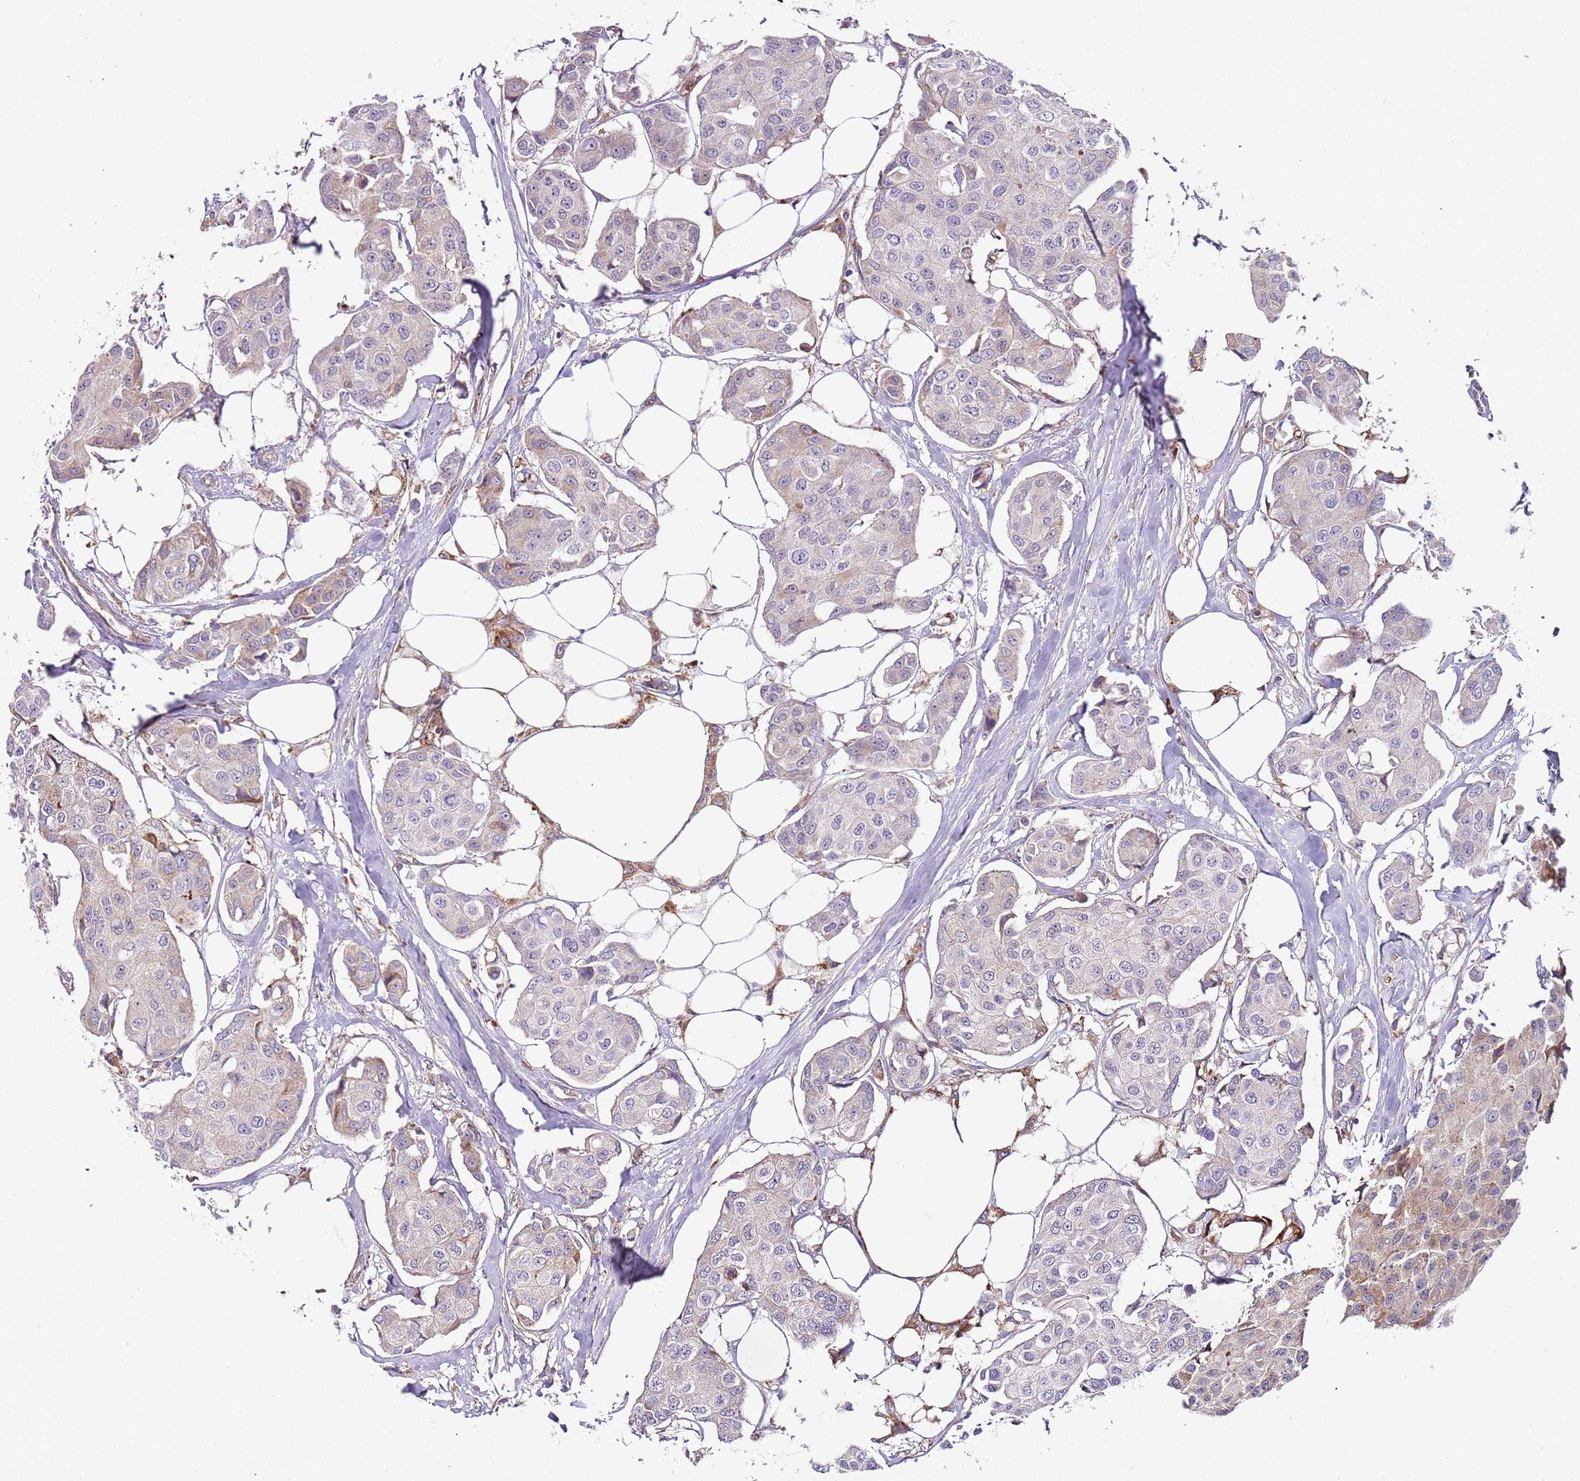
{"staining": {"intensity": "weak", "quantity": "<25%", "location": "cytoplasmic/membranous"}, "tissue": "breast cancer", "cell_type": "Tumor cells", "image_type": "cancer", "snomed": [{"axis": "morphology", "description": "Duct carcinoma"}, {"axis": "topography", "description": "Breast"}, {"axis": "topography", "description": "Lymph node"}], "caption": "The micrograph exhibits no staining of tumor cells in breast infiltrating ductal carcinoma.", "gene": "VWCE", "patient": {"sex": "female", "age": 80}}